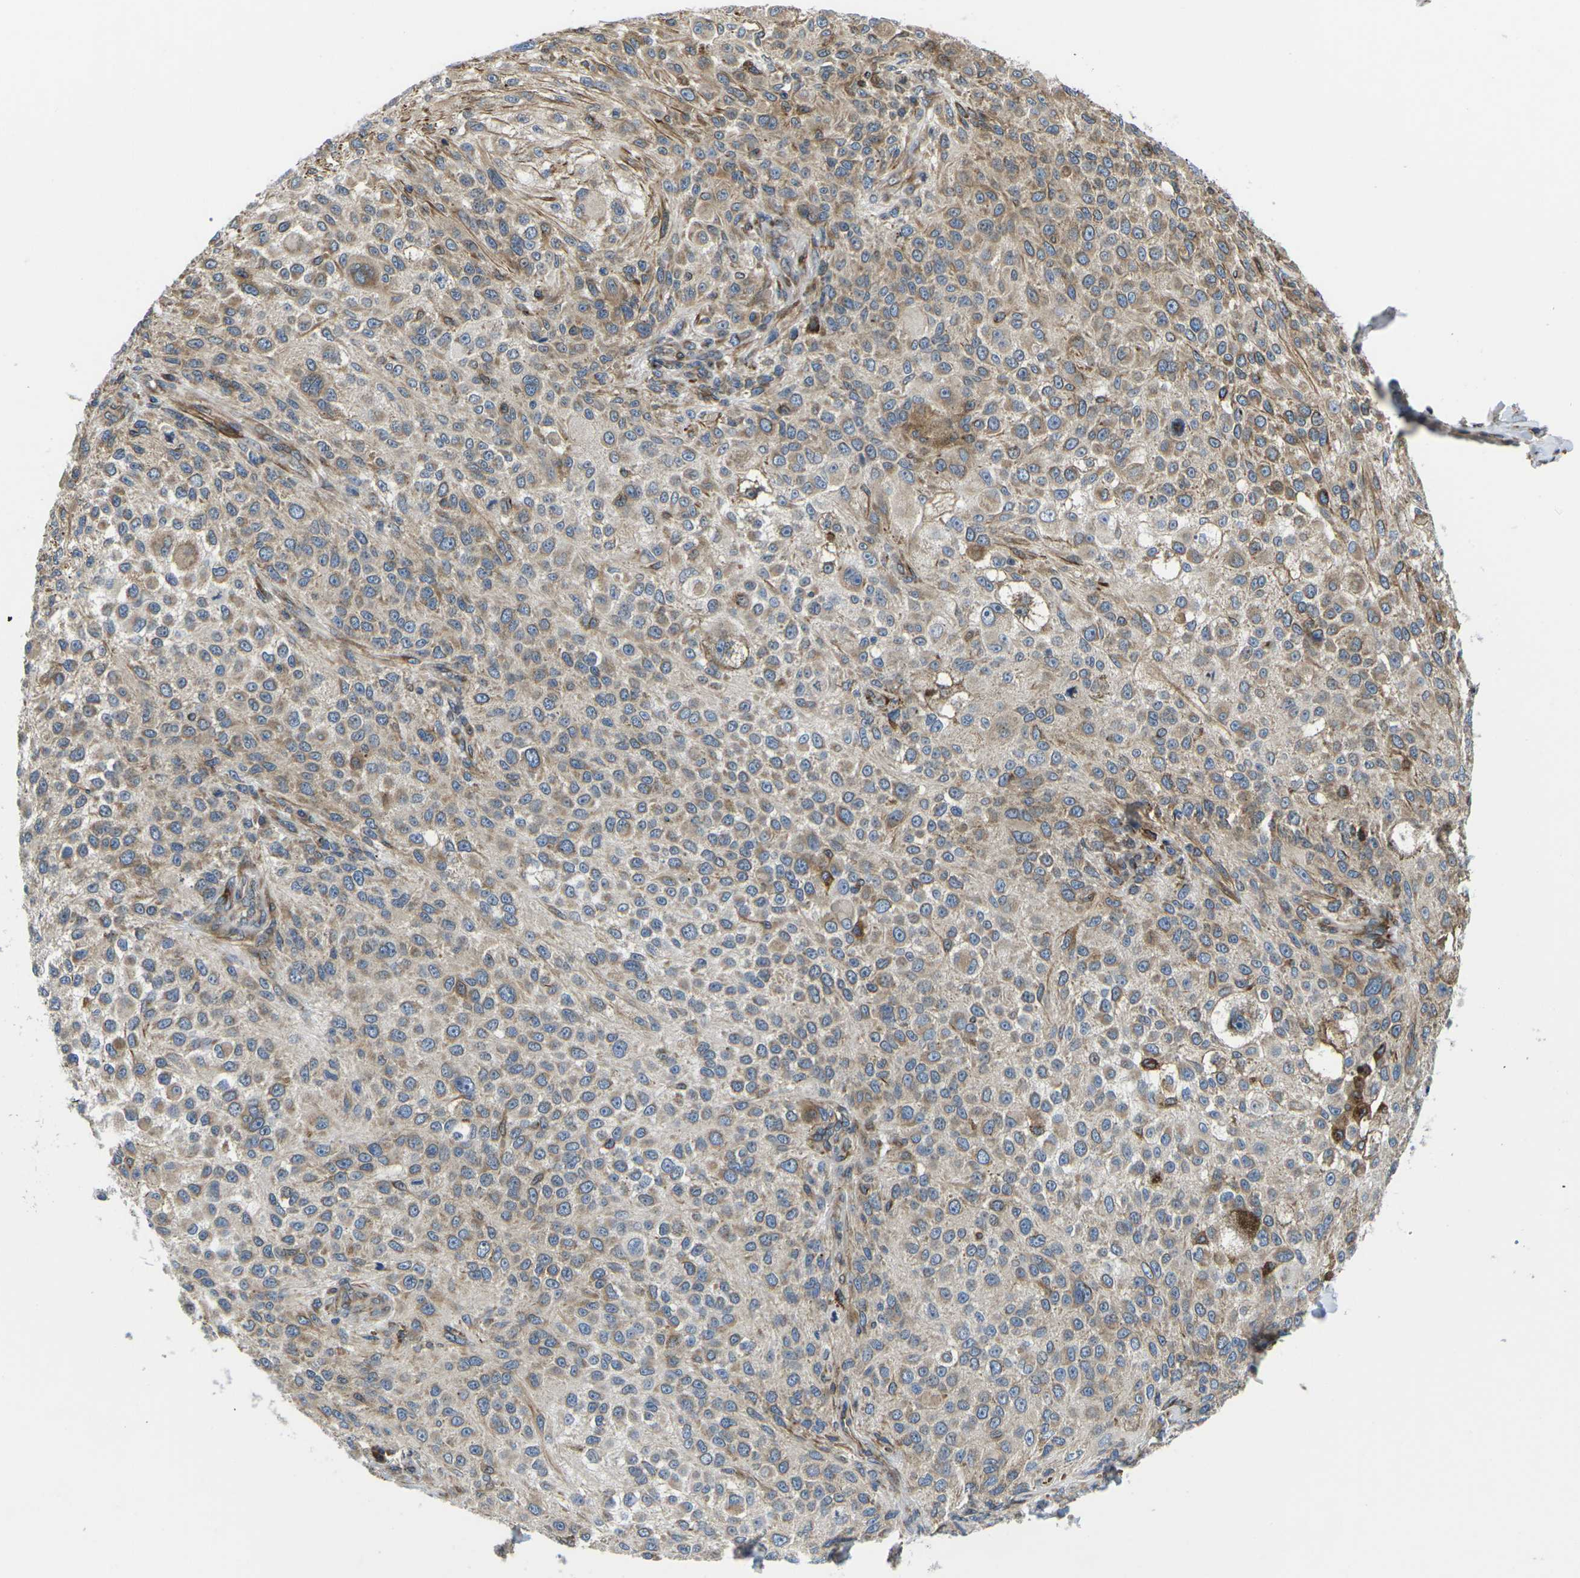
{"staining": {"intensity": "moderate", "quantity": "25%-75%", "location": "cytoplasmic/membranous"}, "tissue": "melanoma", "cell_type": "Tumor cells", "image_type": "cancer", "snomed": [{"axis": "morphology", "description": "Necrosis, NOS"}, {"axis": "morphology", "description": "Malignant melanoma, NOS"}, {"axis": "topography", "description": "Skin"}], "caption": "Human melanoma stained for a protein (brown) reveals moderate cytoplasmic/membranous positive positivity in approximately 25%-75% of tumor cells.", "gene": "TMEFF2", "patient": {"sex": "female", "age": 87}}